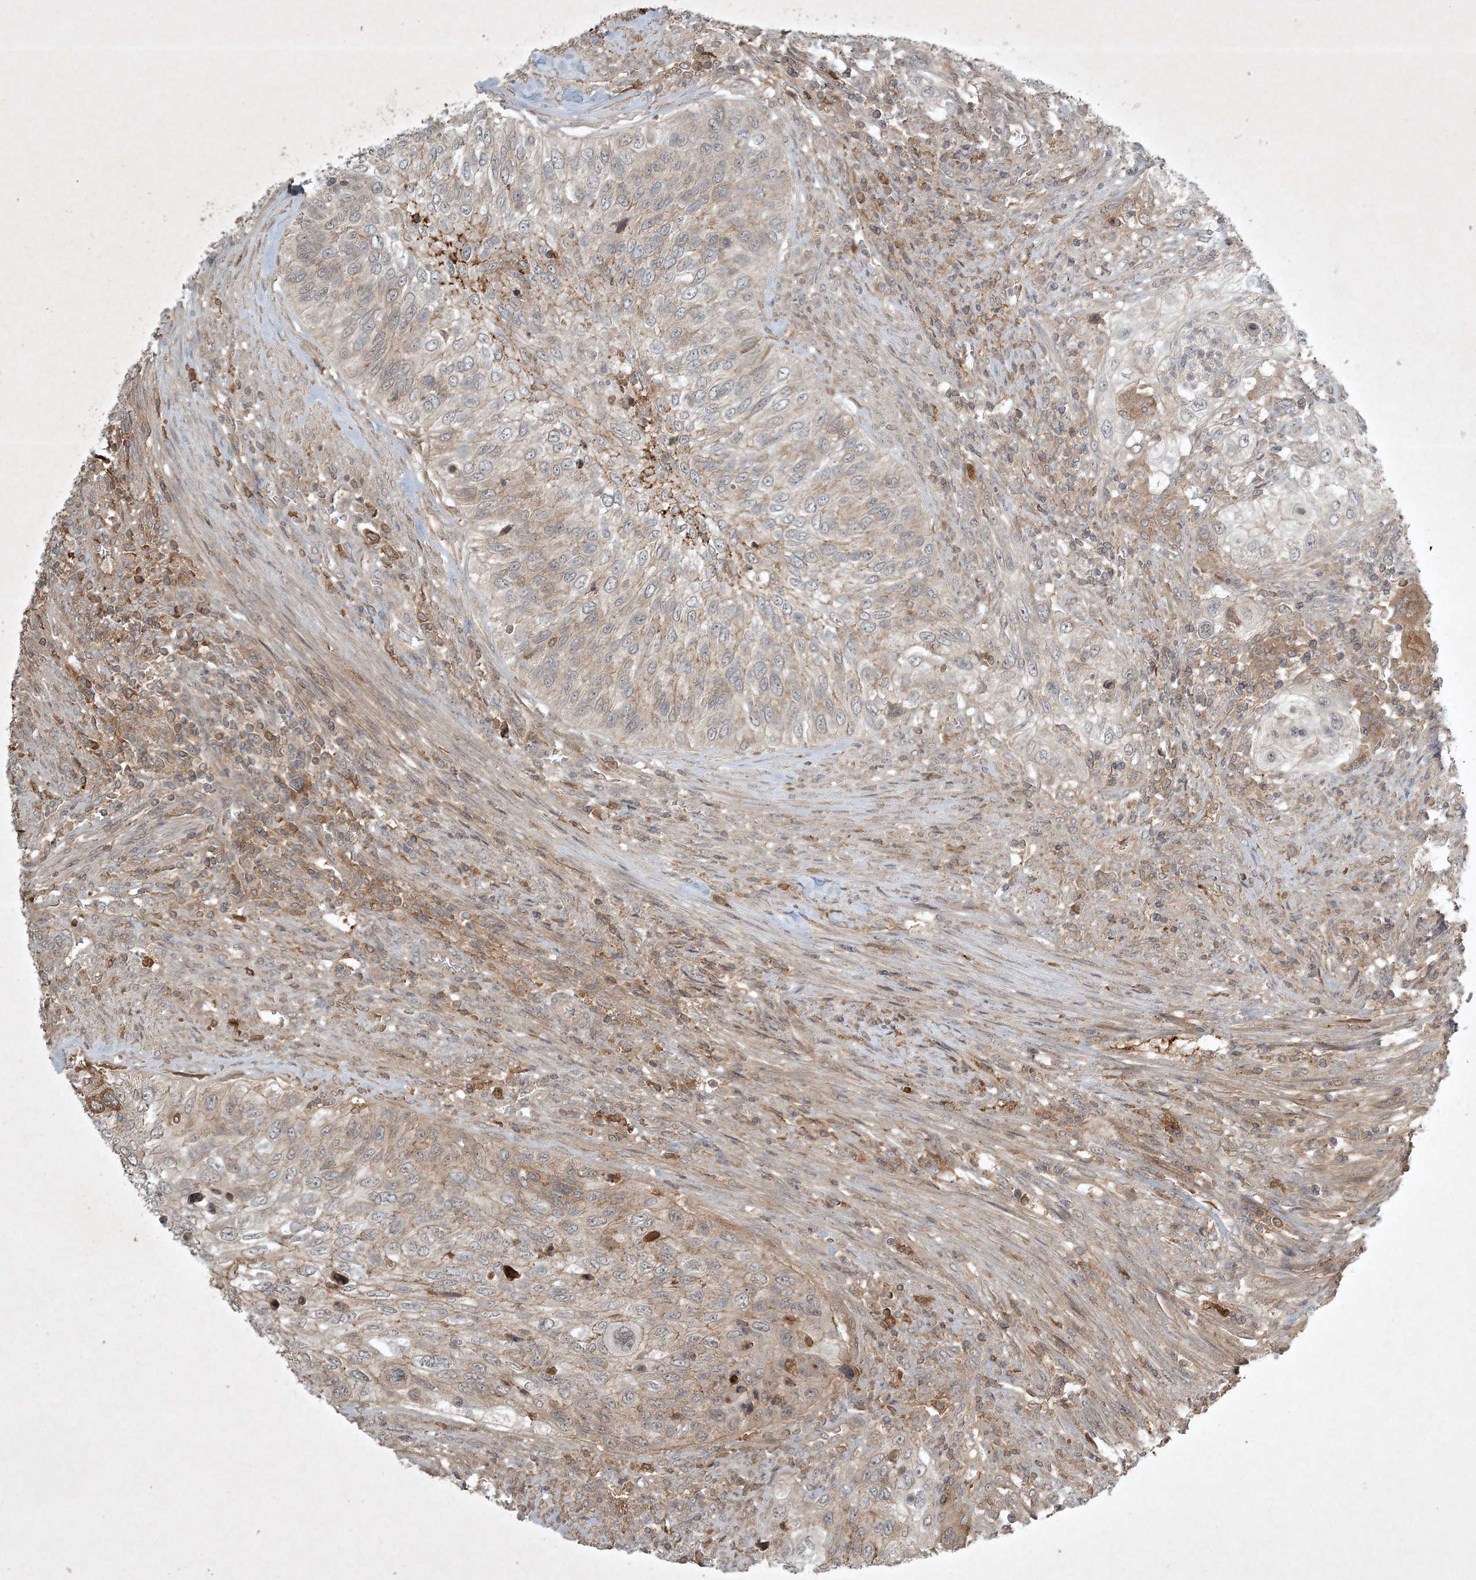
{"staining": {"intensity": "weak", "quantity": "<25%", "location": "cytoplasmic/membranous"}, "tissue": "urothelial cancer", "cell_type": "Tumor cells", "image_type": "cancer", "snomed": [{"axis": "morphology", "description": "Urothelial carcinoma, High grade"}, {"axis": "topography", "description": "Urinary bladder"}], "caption": "A high-resolution photomicrograph shows immunohistochemistry staining of high-grade urothelial carcinoma, which shows no significant positivity in tumor cells.", "gene": "TNFAIP6", "patient": {"sex": "female", "age": 60}}